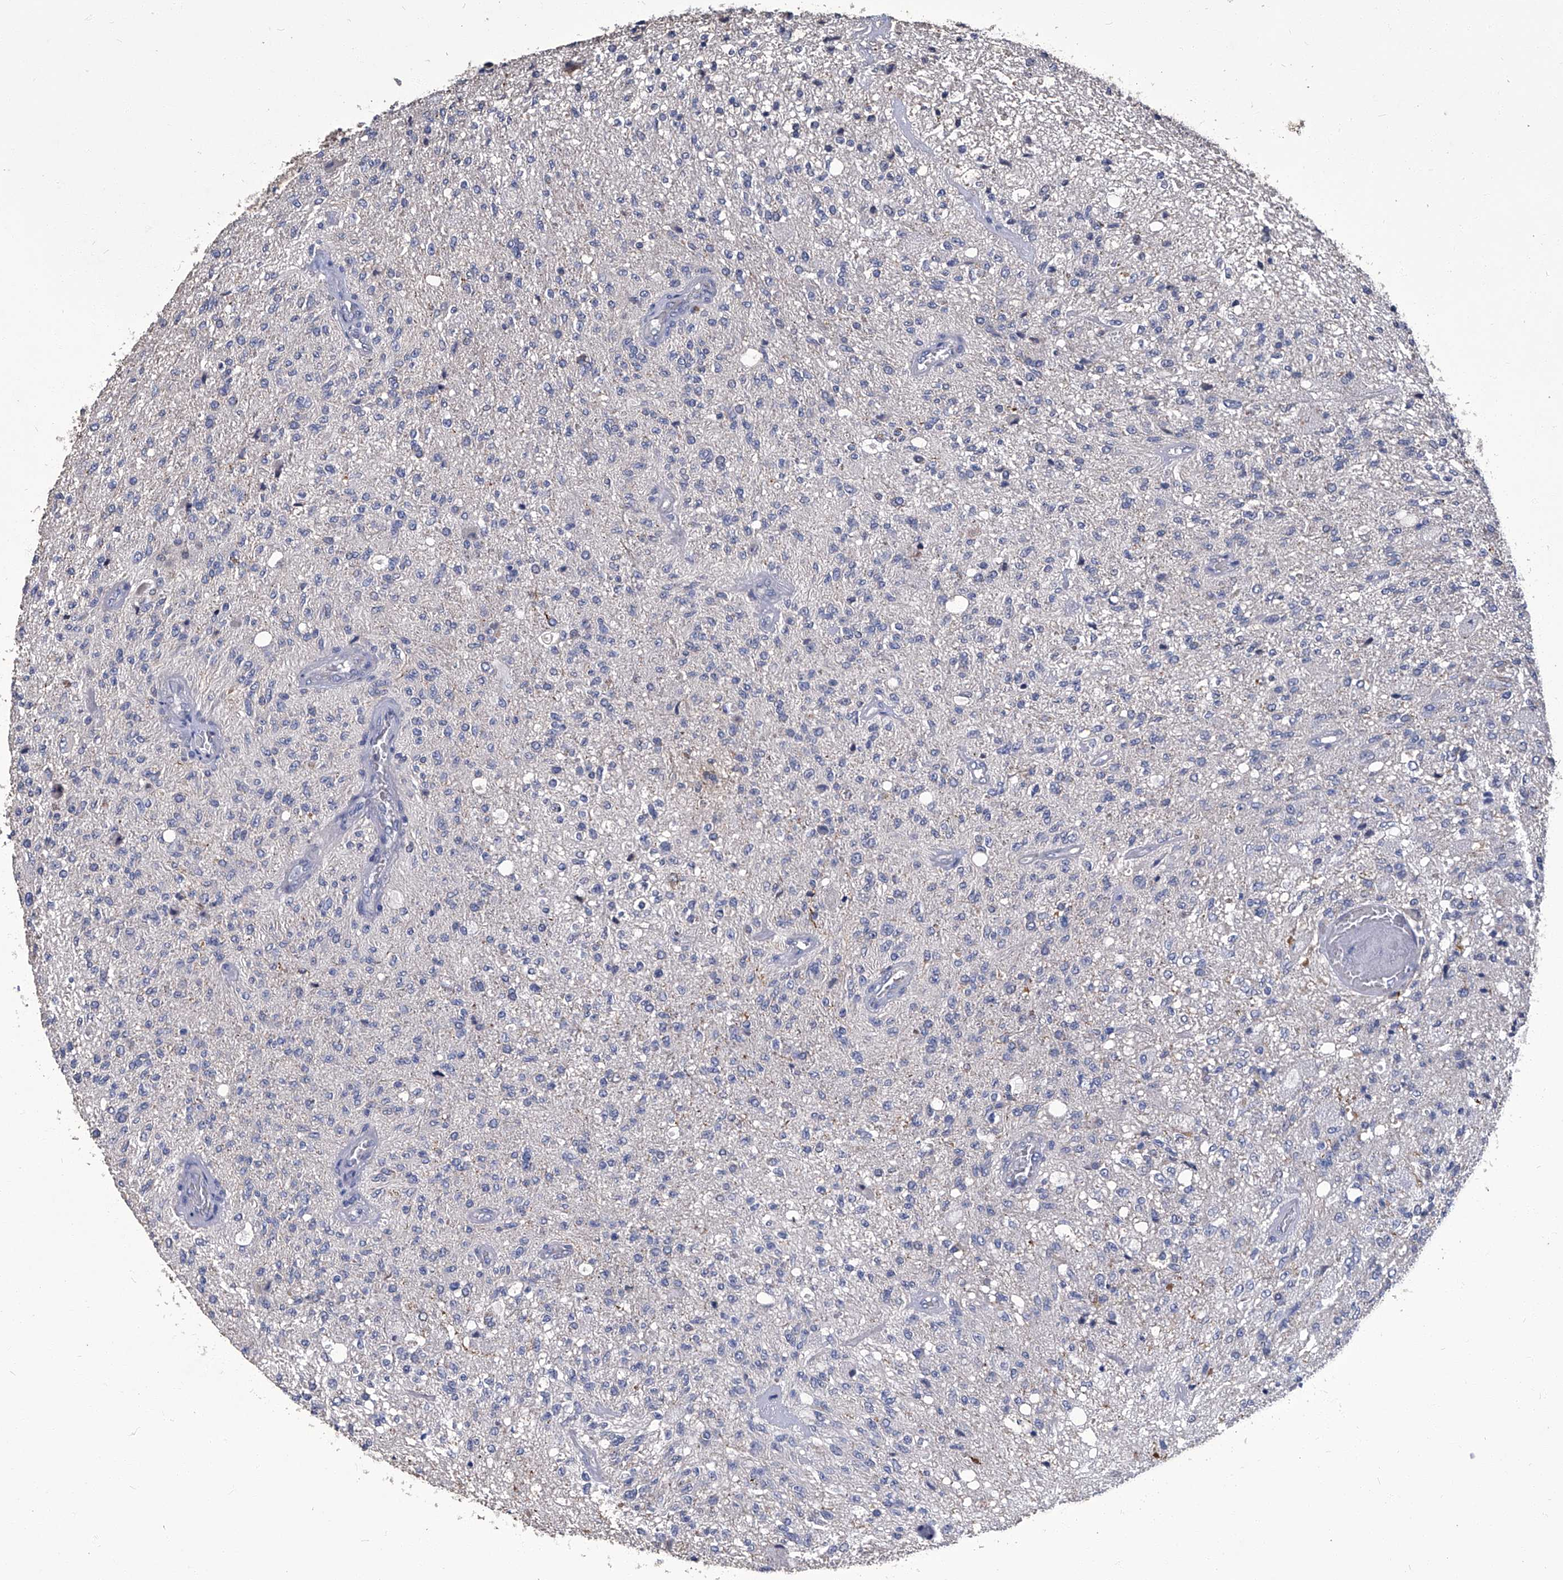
{"staining": {"intensity": "negative", "quantity": "none", "location": "none"}, "tissue": "glioma", "cell_type": "Tumor cells", "image_type": "cancer", "snomed": [{"axis": "morphology", "description": "Normal tissue, NOS"}, {"axis": "morphology", "description": "Glioma, malignant, High grade"}, {"axis": "topography", "description": "Cerebral cortex"}], "caption": "Tumor cells show no significant positivity in glioma.", "gene": "TGFBR1", "patient": {"sex": "male", "age": 77}}